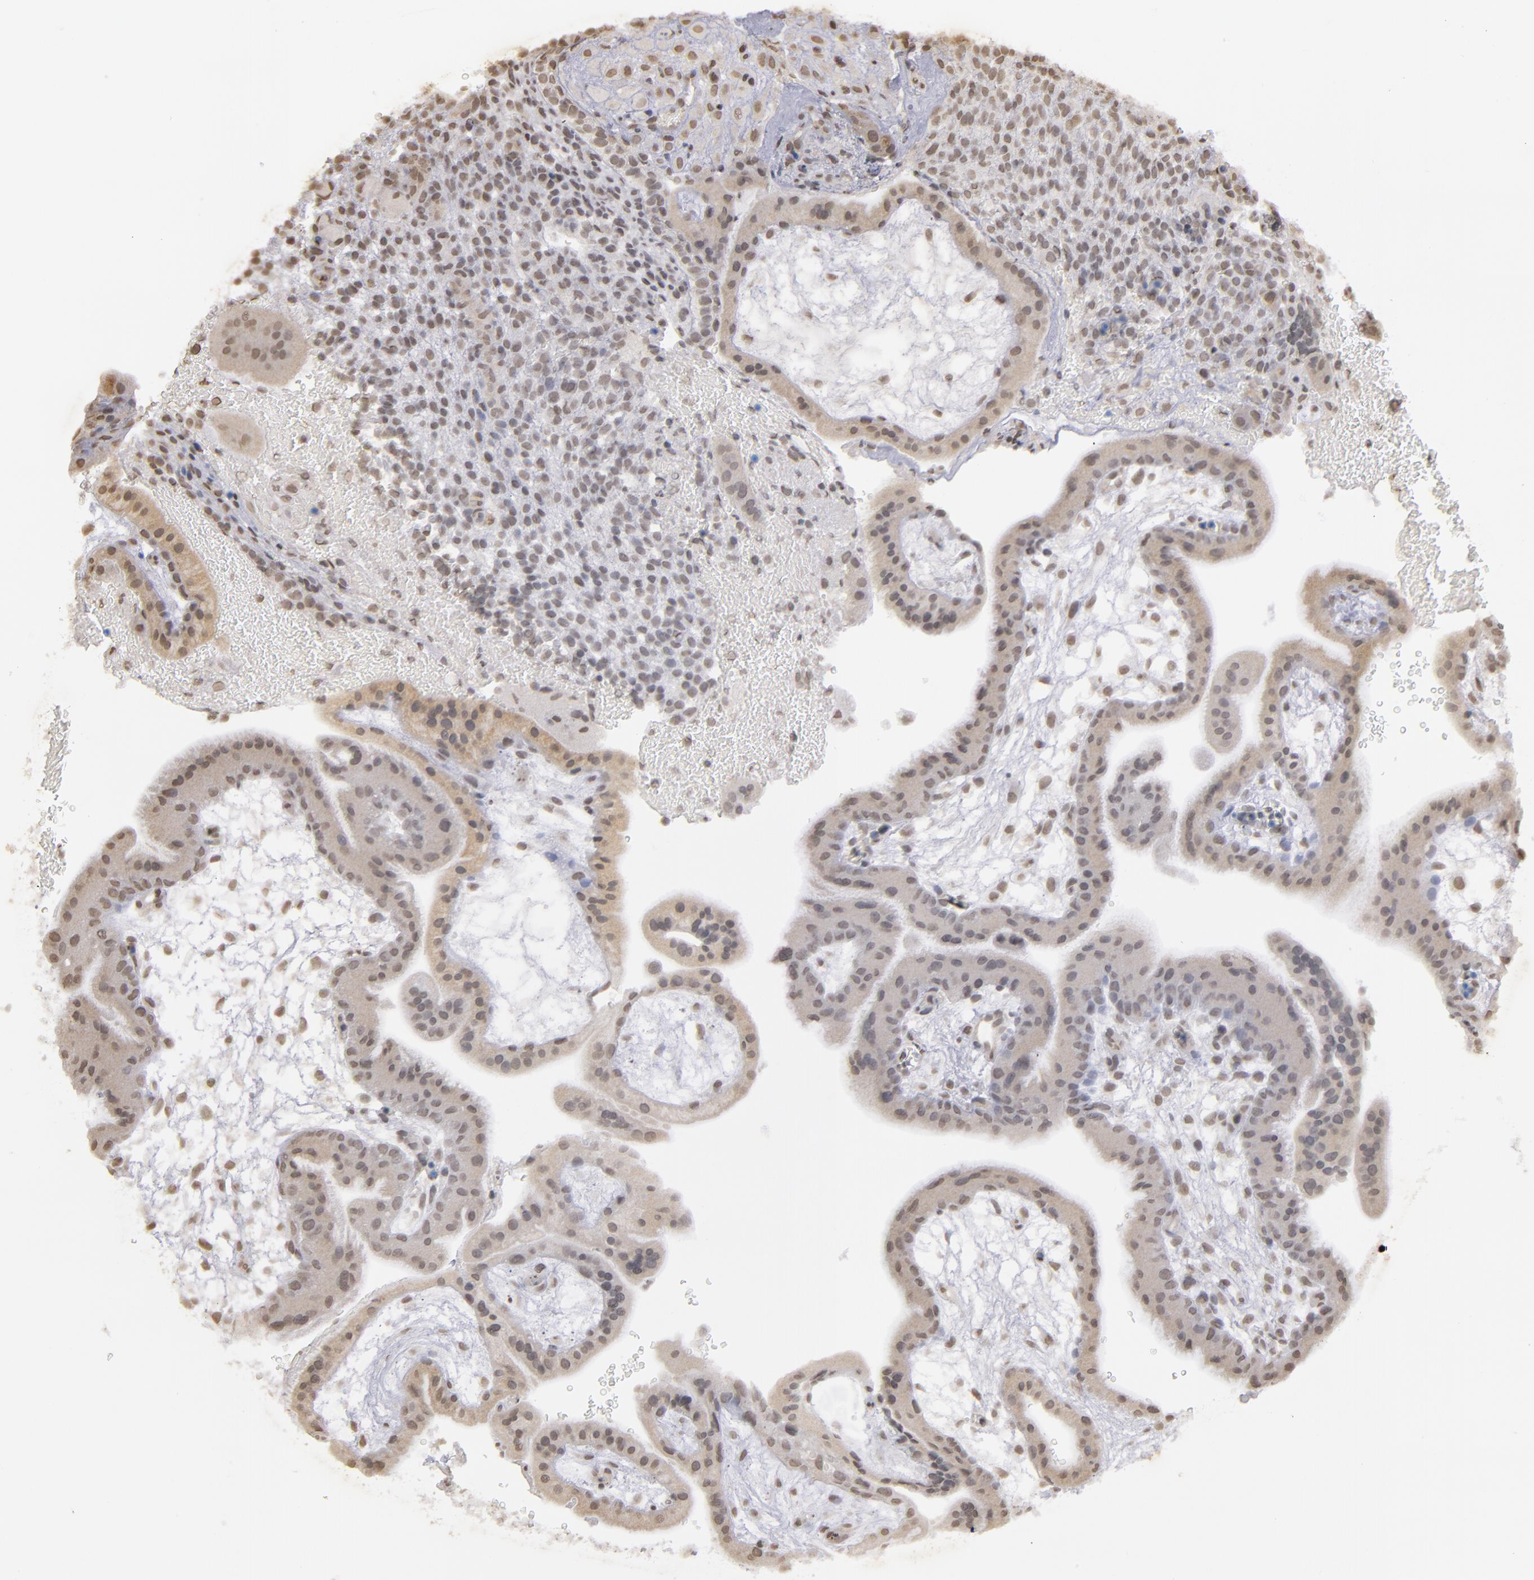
{"staining": {"intensity": "moderate", "quantity": ">75%", "location": "nuclear"}, "tissue": "placenta", "cell_type": "Decidual cells", "image_type": "normal", "snomed": [{"axis": "morphology", "description": "Normal tissue, NOS"}, {"axis": "topography", "description": "Placenta"}], "caption": "Protein analysis of benign placenta displays moderate nuclear staining in about >75% of decidual cells.", "gene": "ABL2", "patient": {"sex": "female", "age": 19}}